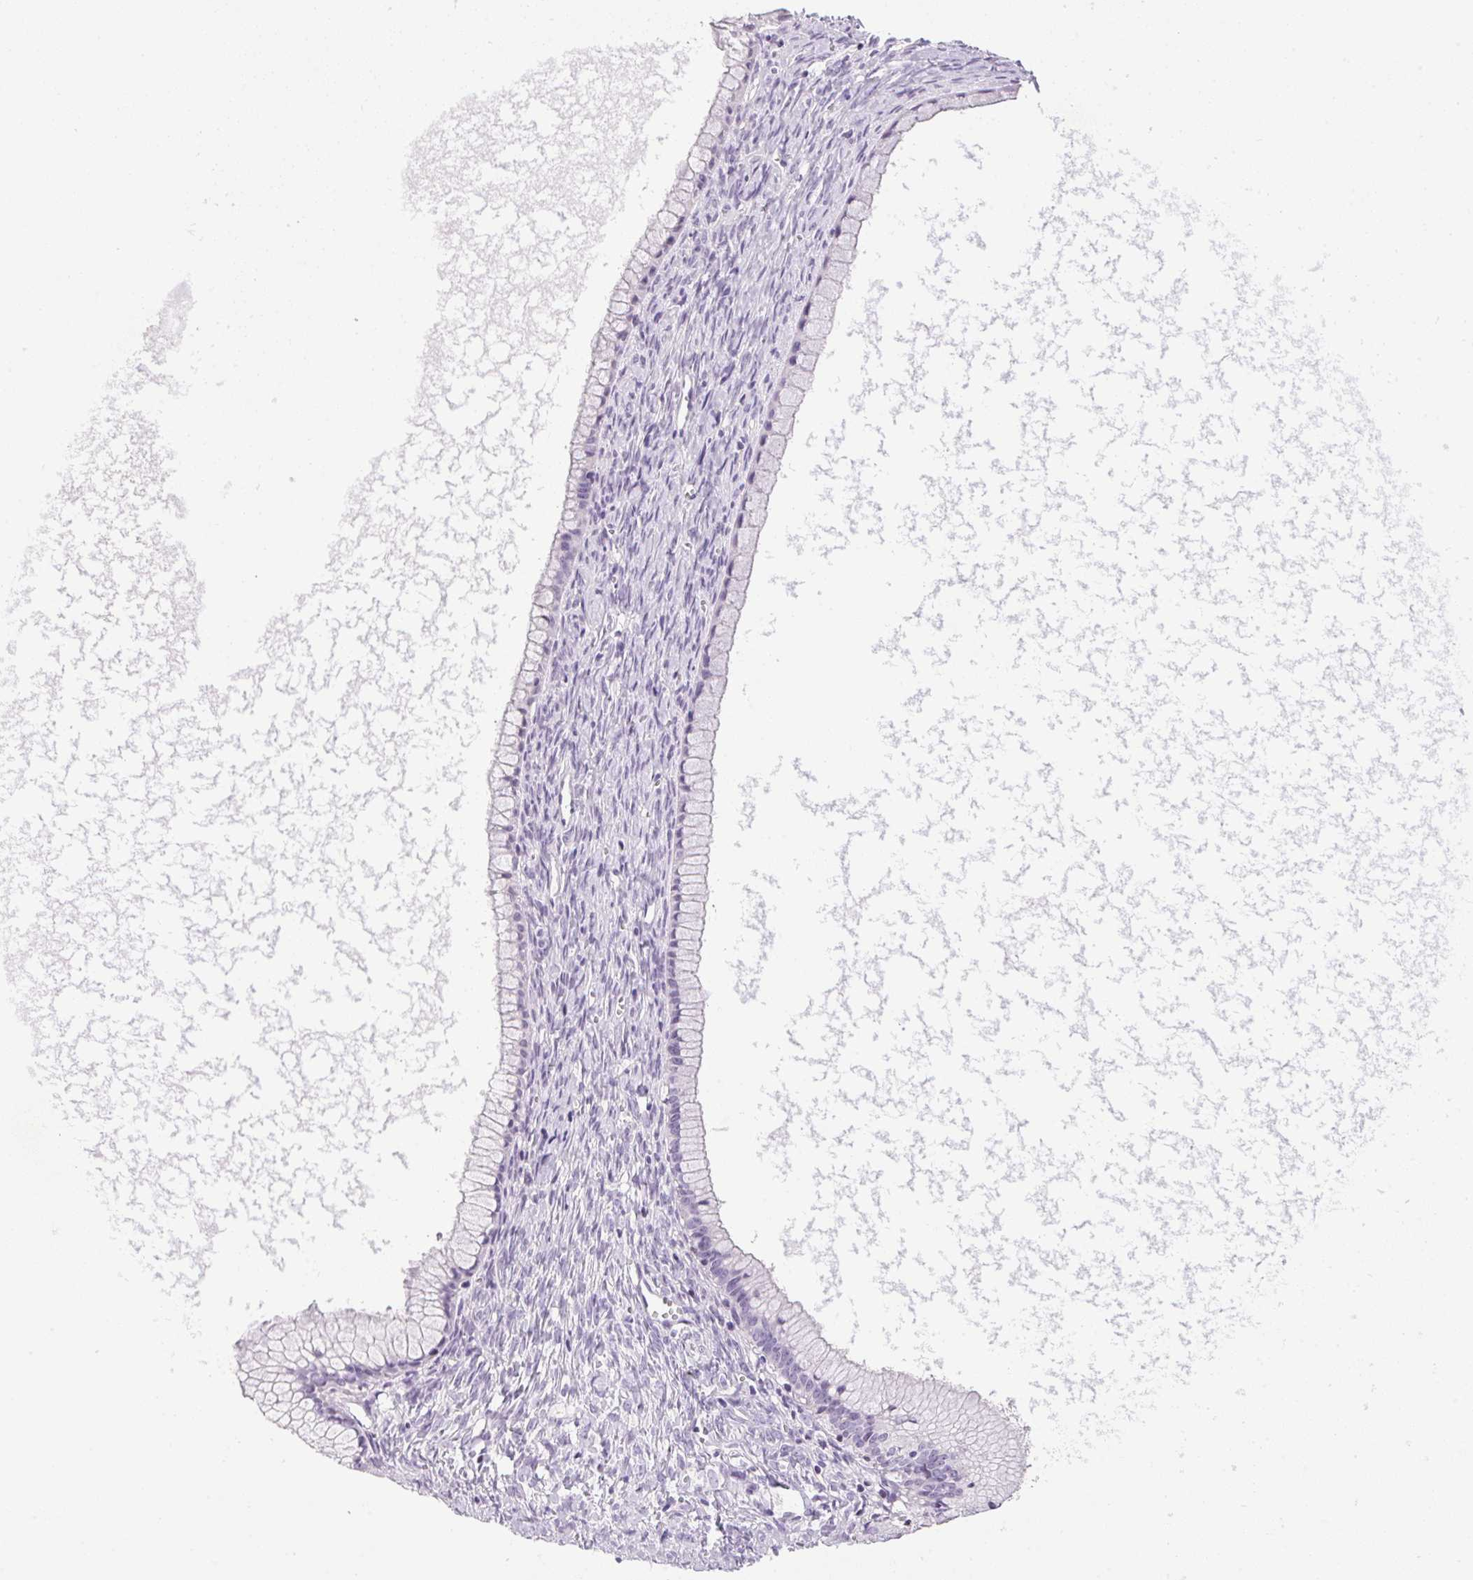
{"staining": {"intensity": "negative", "quantity": "none", "location": "none"}, "tissue": "ovarian cancer", "cell_type": "Tumor cells", "image_type": "cancer", "snomed": [{"axis": "morphology", "description": "Cystadenocarcinoma, mucinous, NOS"}, {"axis": "topography", "description": "Ovary"}], "caption": "This micrograph is of ovarian mucinous cystadenocarcinoma stained with IHC to label a protein in brown with the nuclei are counter-stained blue. There is no positivity in tumor cells.", "gene": "TMEM88B", "patient": {"sex": "female", "age": 41}}